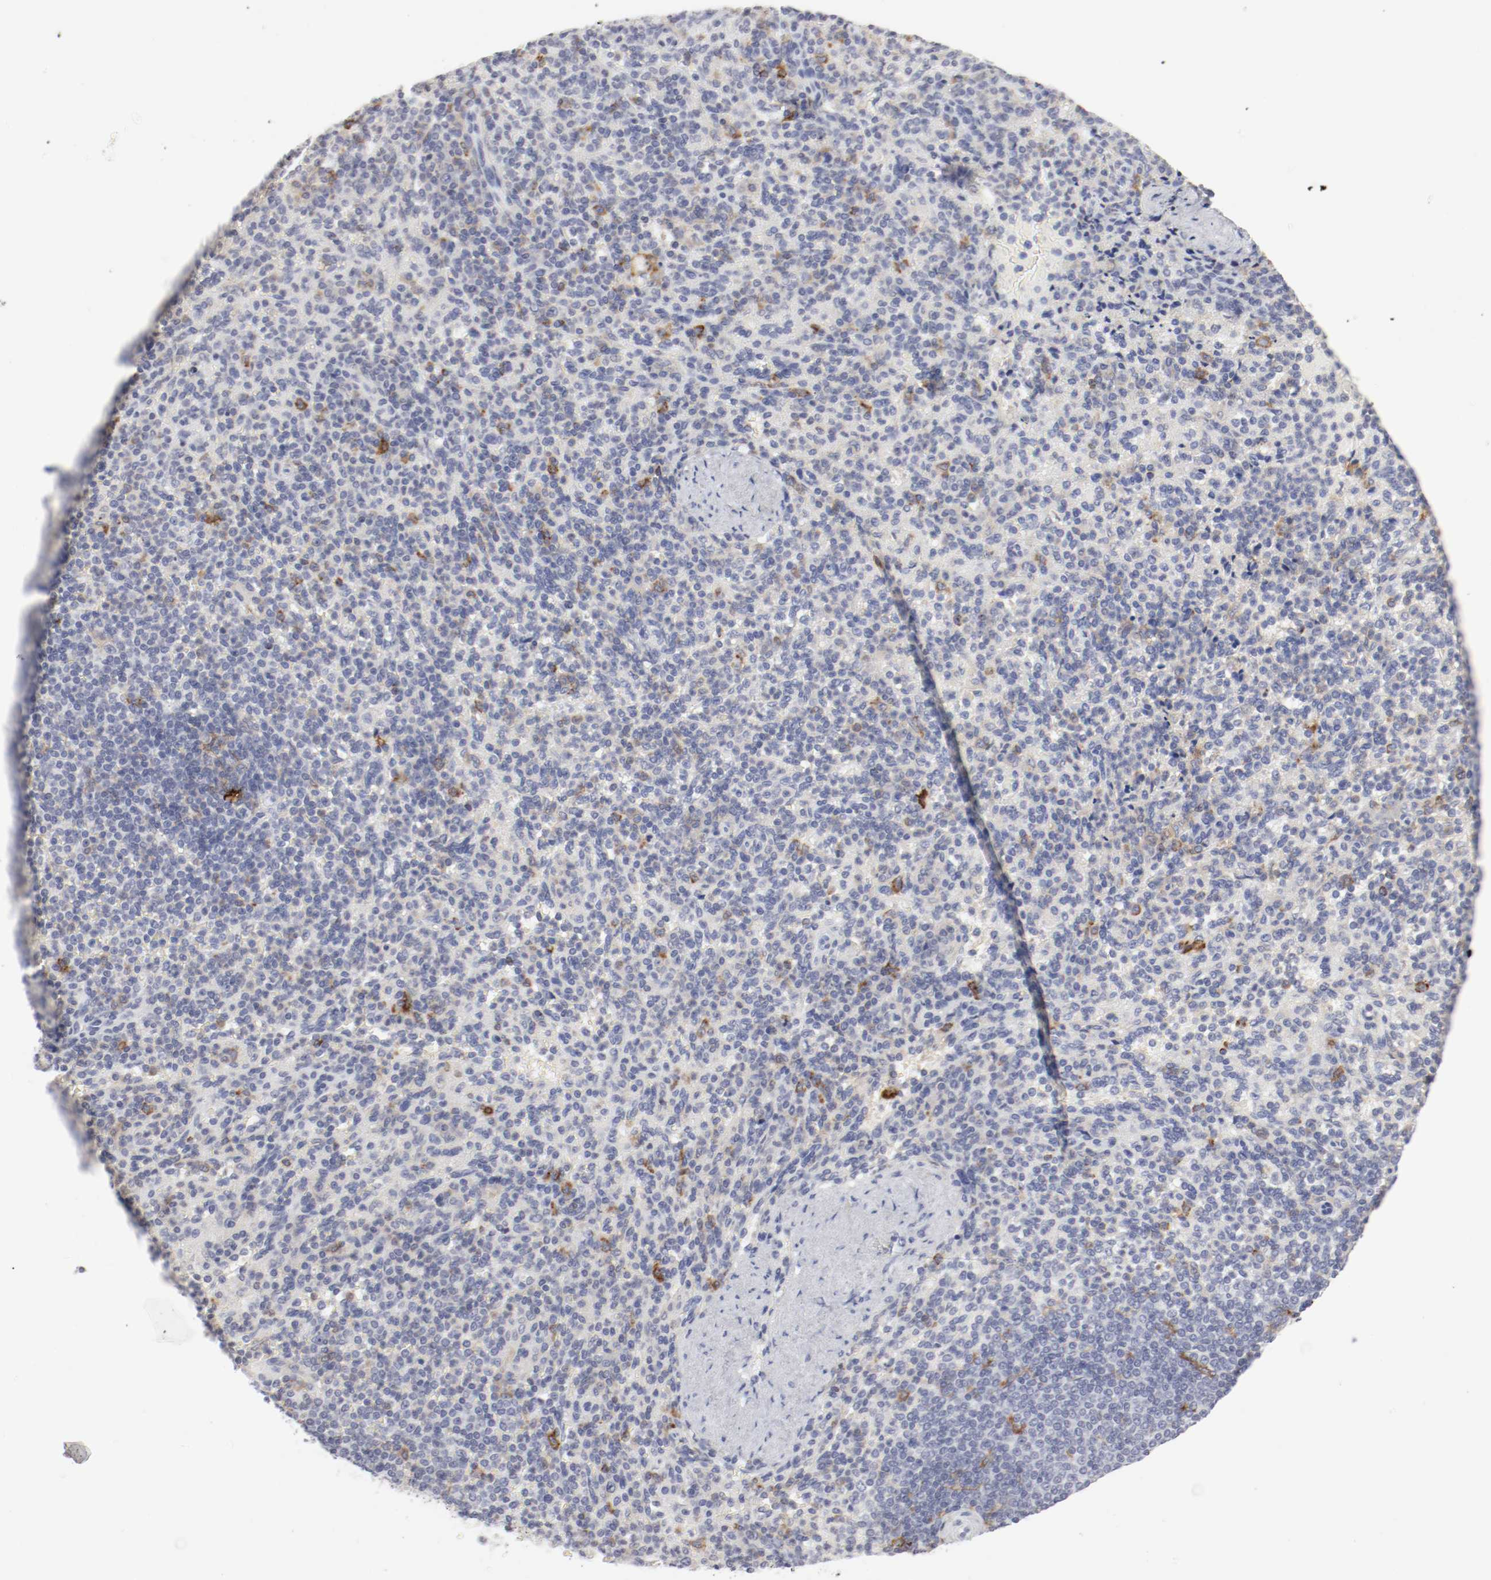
{"staining": {"intensity": "moderate", "quantity": "25%-75%", "location": "cytoplasmic/membranous"}, "tissue": "spleen", "cell_type": "Cells in red pulp", "image_type": "normal", "snomed": [{"axis": "morphology", "description": "Normal tissue, NOS"}, {"axis": "topography", "description": "Spleen"}], "caption": "This micrograph demonstrates unremarkable spleen stained with immunohistochemistry (IHC) to label a protein in brown. The cytoplasmic/membranous of cells in red pulp show moderate positivity for the protein. Nuclei are counter-stained blue.", "gene": "ITGAX", "patient": {"sex": "female", "age": 74}}